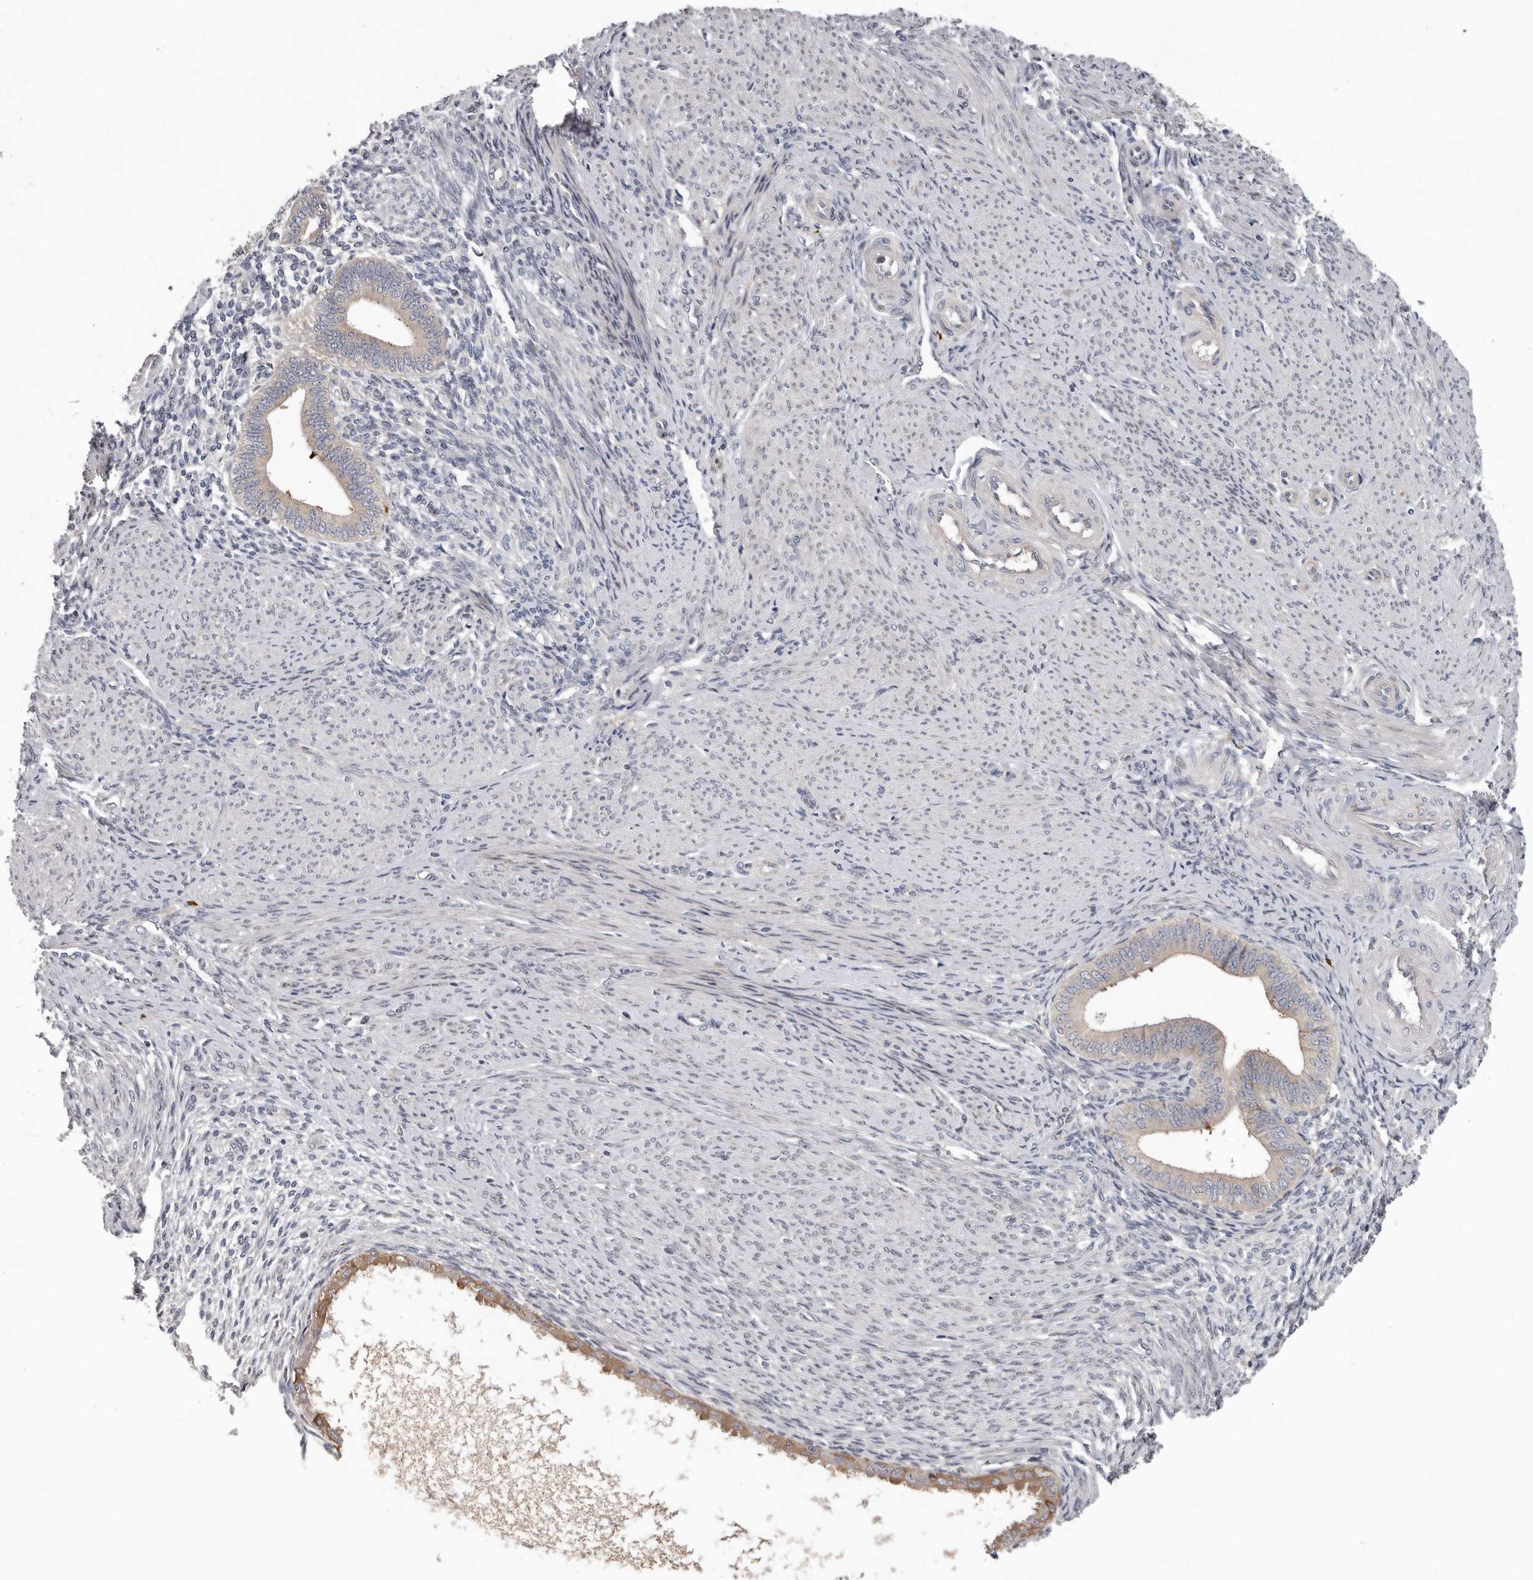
{"staining": {"intensity": "negative", "quantity": "none", "location": "none"}, "tissue": "endometrium", "cell_type": "Cells in endometrial stroma", "image_type": "normal", "snomed": [{"axis": "morphology", "description": "Normal tissue, NOS"}, {"axis": "topography", "description": "Endometrium"}], "caption": "This is a image of IHC staining of benign endometrium, which shows no positivity in cells in endometrial stroma.", "gene": "ATXN3L", "patient": {"sex": "female", "age": 42}}